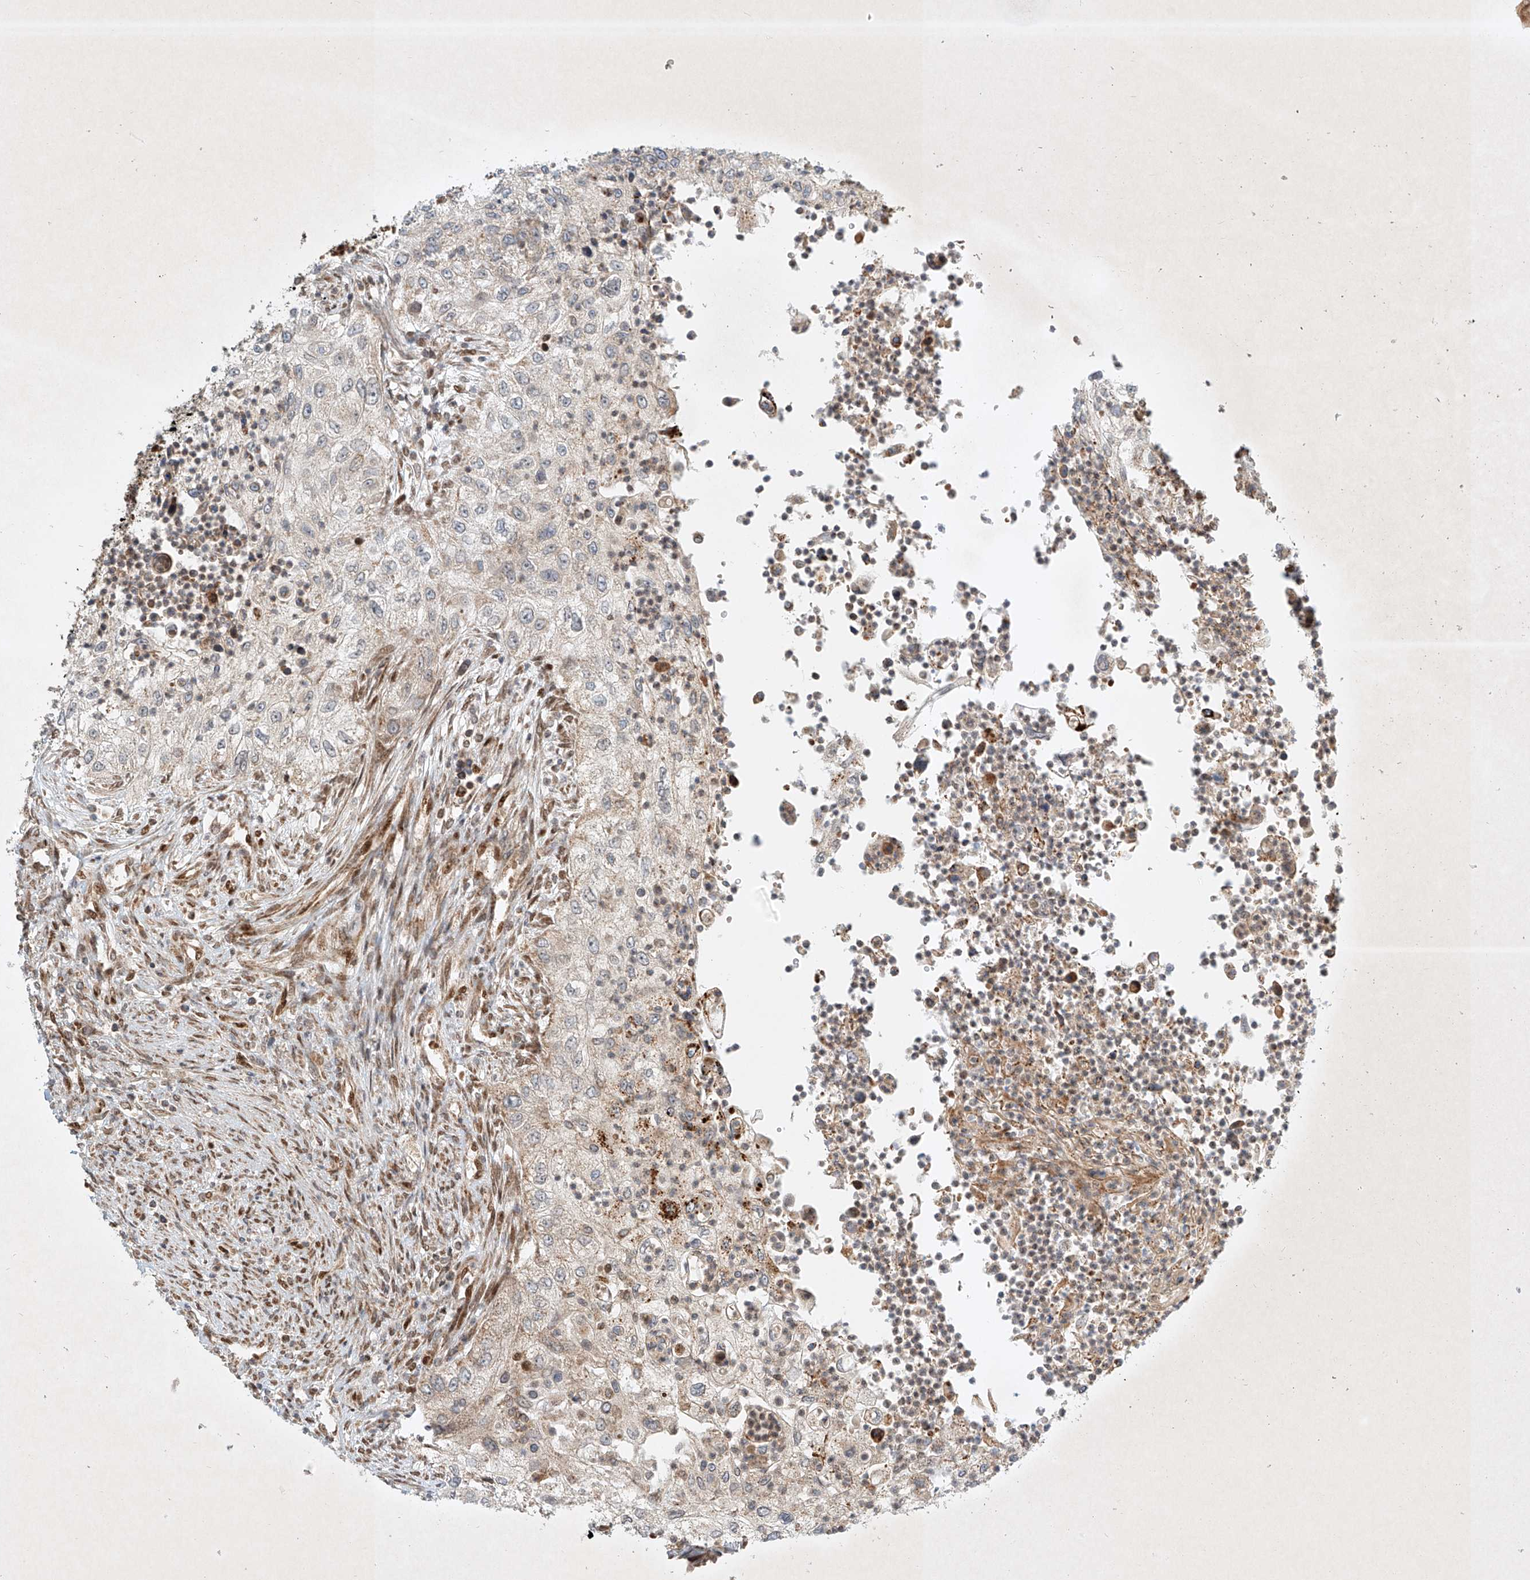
{"staining": {"intensity": "negative", "quantity": "none", "location": "none"}, "tissue": "urothelial cancer", "cell_type": "Tumor cells", "image_type": "cancer", "snomed": [{"axis": "morphology", "description": "Urothelial carcinoma, High grade"}, {"axis": "topography", "description": "Urinary bladder"}], "caption": "An IHC histopathology image of urothelial cancer is shown. There is no staining in tumor cells of urothelial cancer.", "gene": "EPG5", "patient": {"sex": "female", "age": 60}}